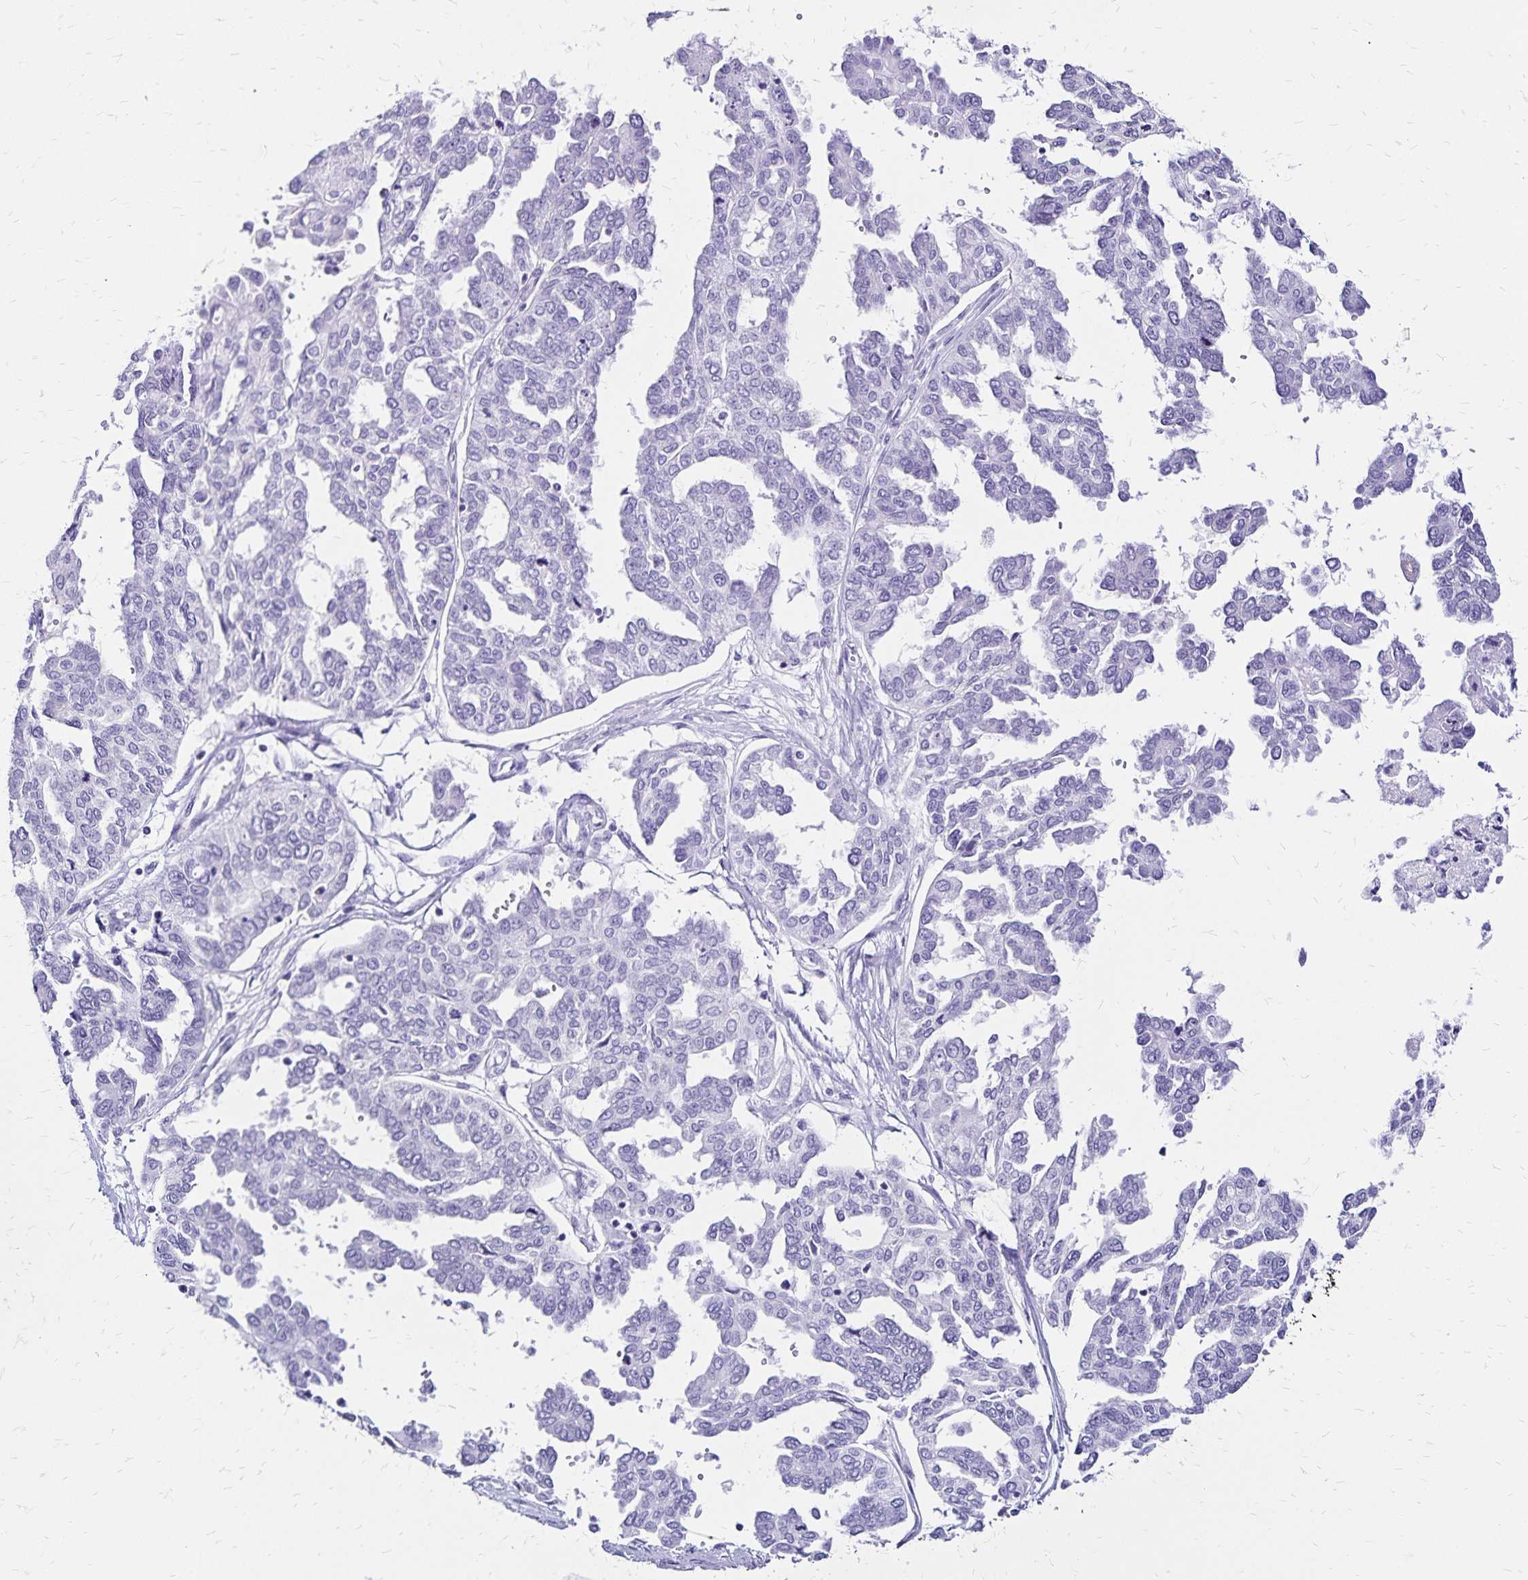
{"staining": {"intensity": "negative", "quantity": "none", "location": "none"}, "tissue": "ovarian cancer", "cell_type": "Tumor cells", "image_type": "cancer", "snomed": [{"axis": "morphology", "description": "Cystadenocarcinoma, serous, NOS"}, {"axis": "topography", "description": "Ovary"}], "caption": "Human ovarian serous cystadenocarcinoma stained for a protein using IHC shows no expression in tumor cells.", "gene": "LIN28B", "patient": {"sex": "female", "age": 53}}